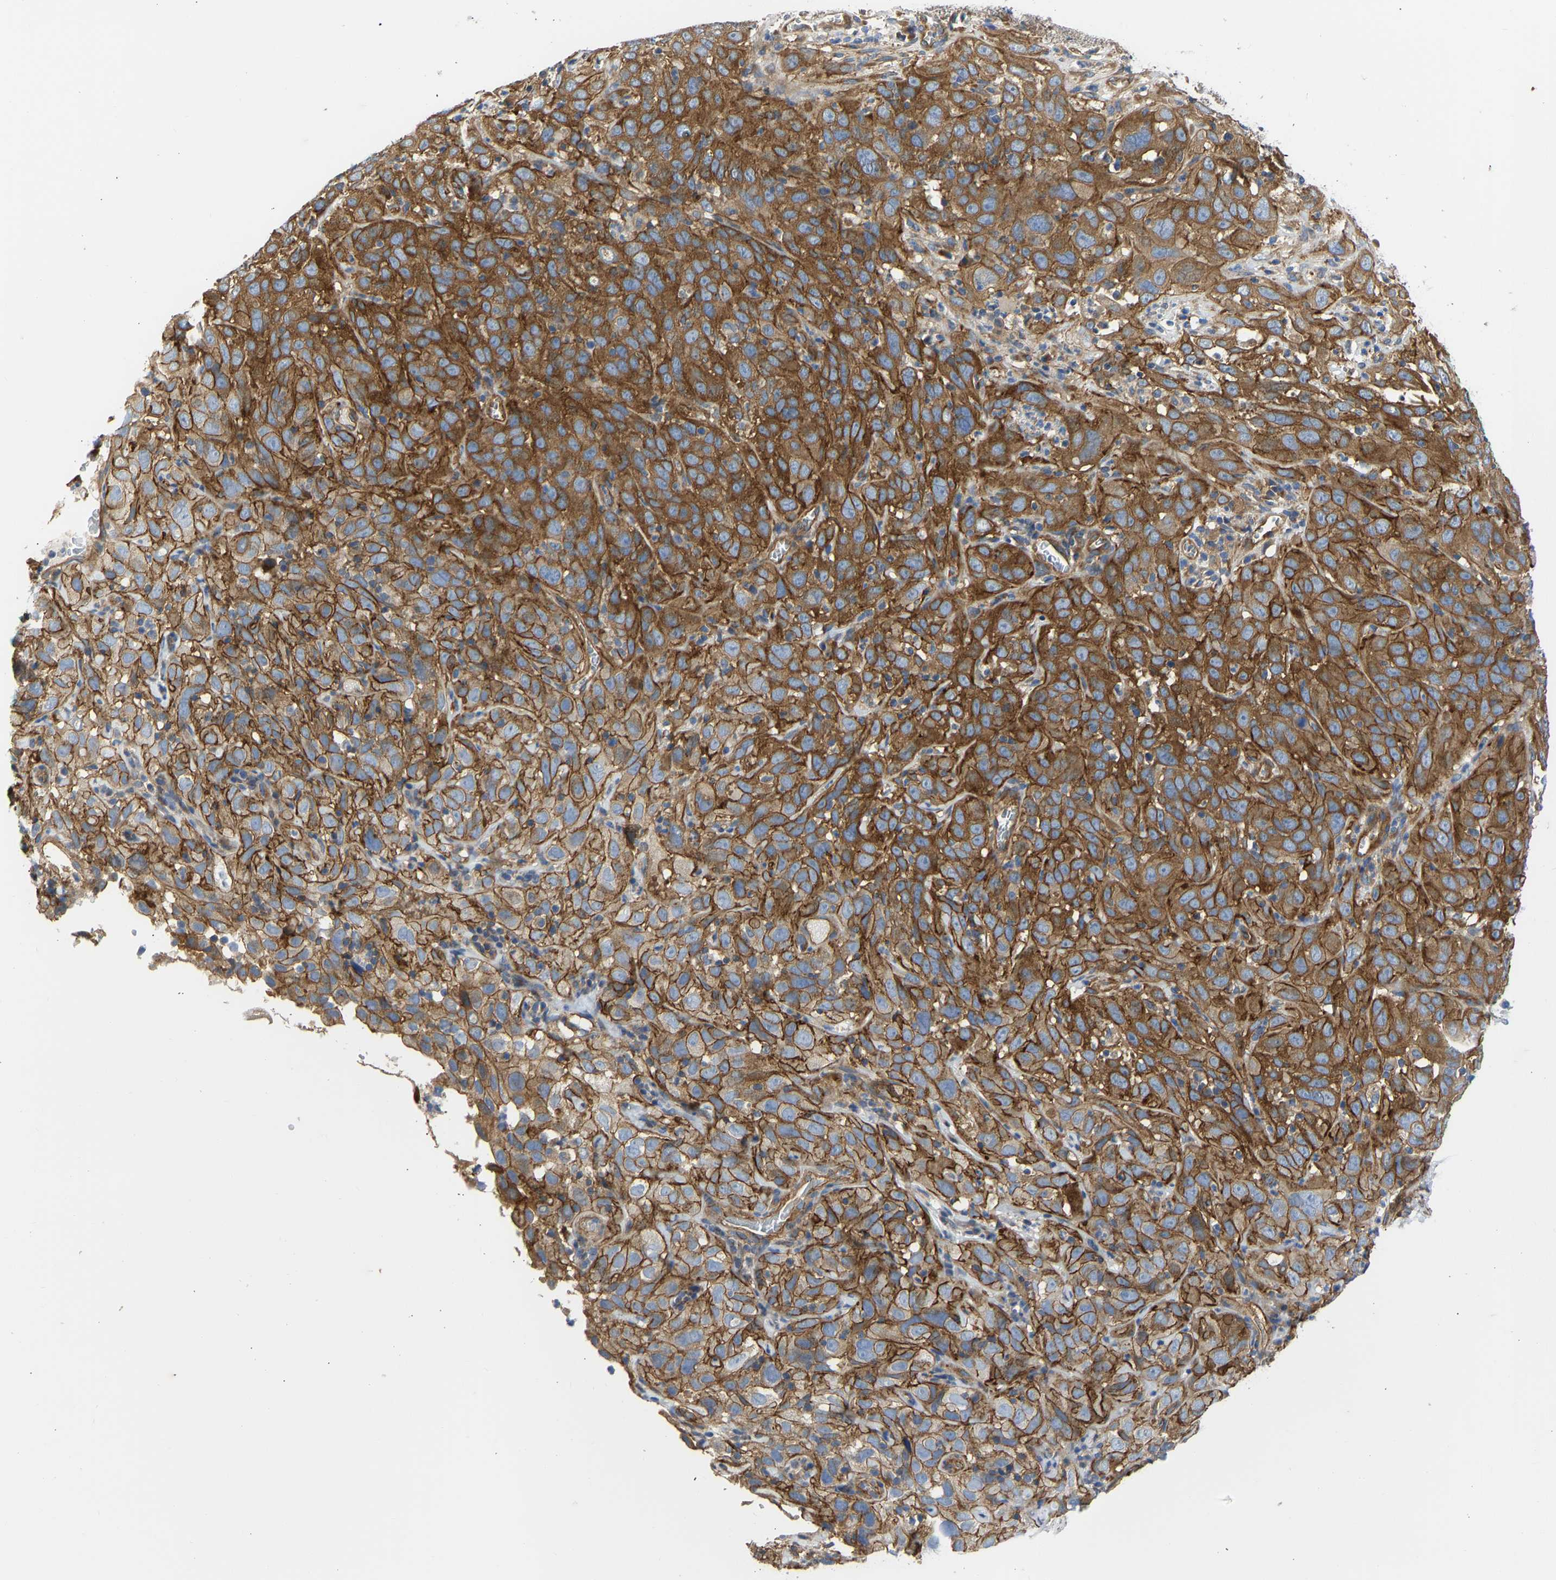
{"staining": {"intensity": "strong", "quantity": ">75%", "location": "cytoplasmic/membranous"}, "tissue": "cervical cancer", "cell_type": "Tumor cells", "image_type": "cancer", "snomed": [{"axis": "morphology", "description": "Squamous cell carcinoma, NOS"}, {"axis": "topography", "description": "Cervix"}], "caption": "Cervical cancer was stained to show a protein in brown. There is high levels of strong cytoplasmic/membranous staining in approximately >75% of tumor cells. (IHC, brightfield microscopy, high magnification).", "gene": "MYO1C", "patient": {"sex": "female", "age": 32}}